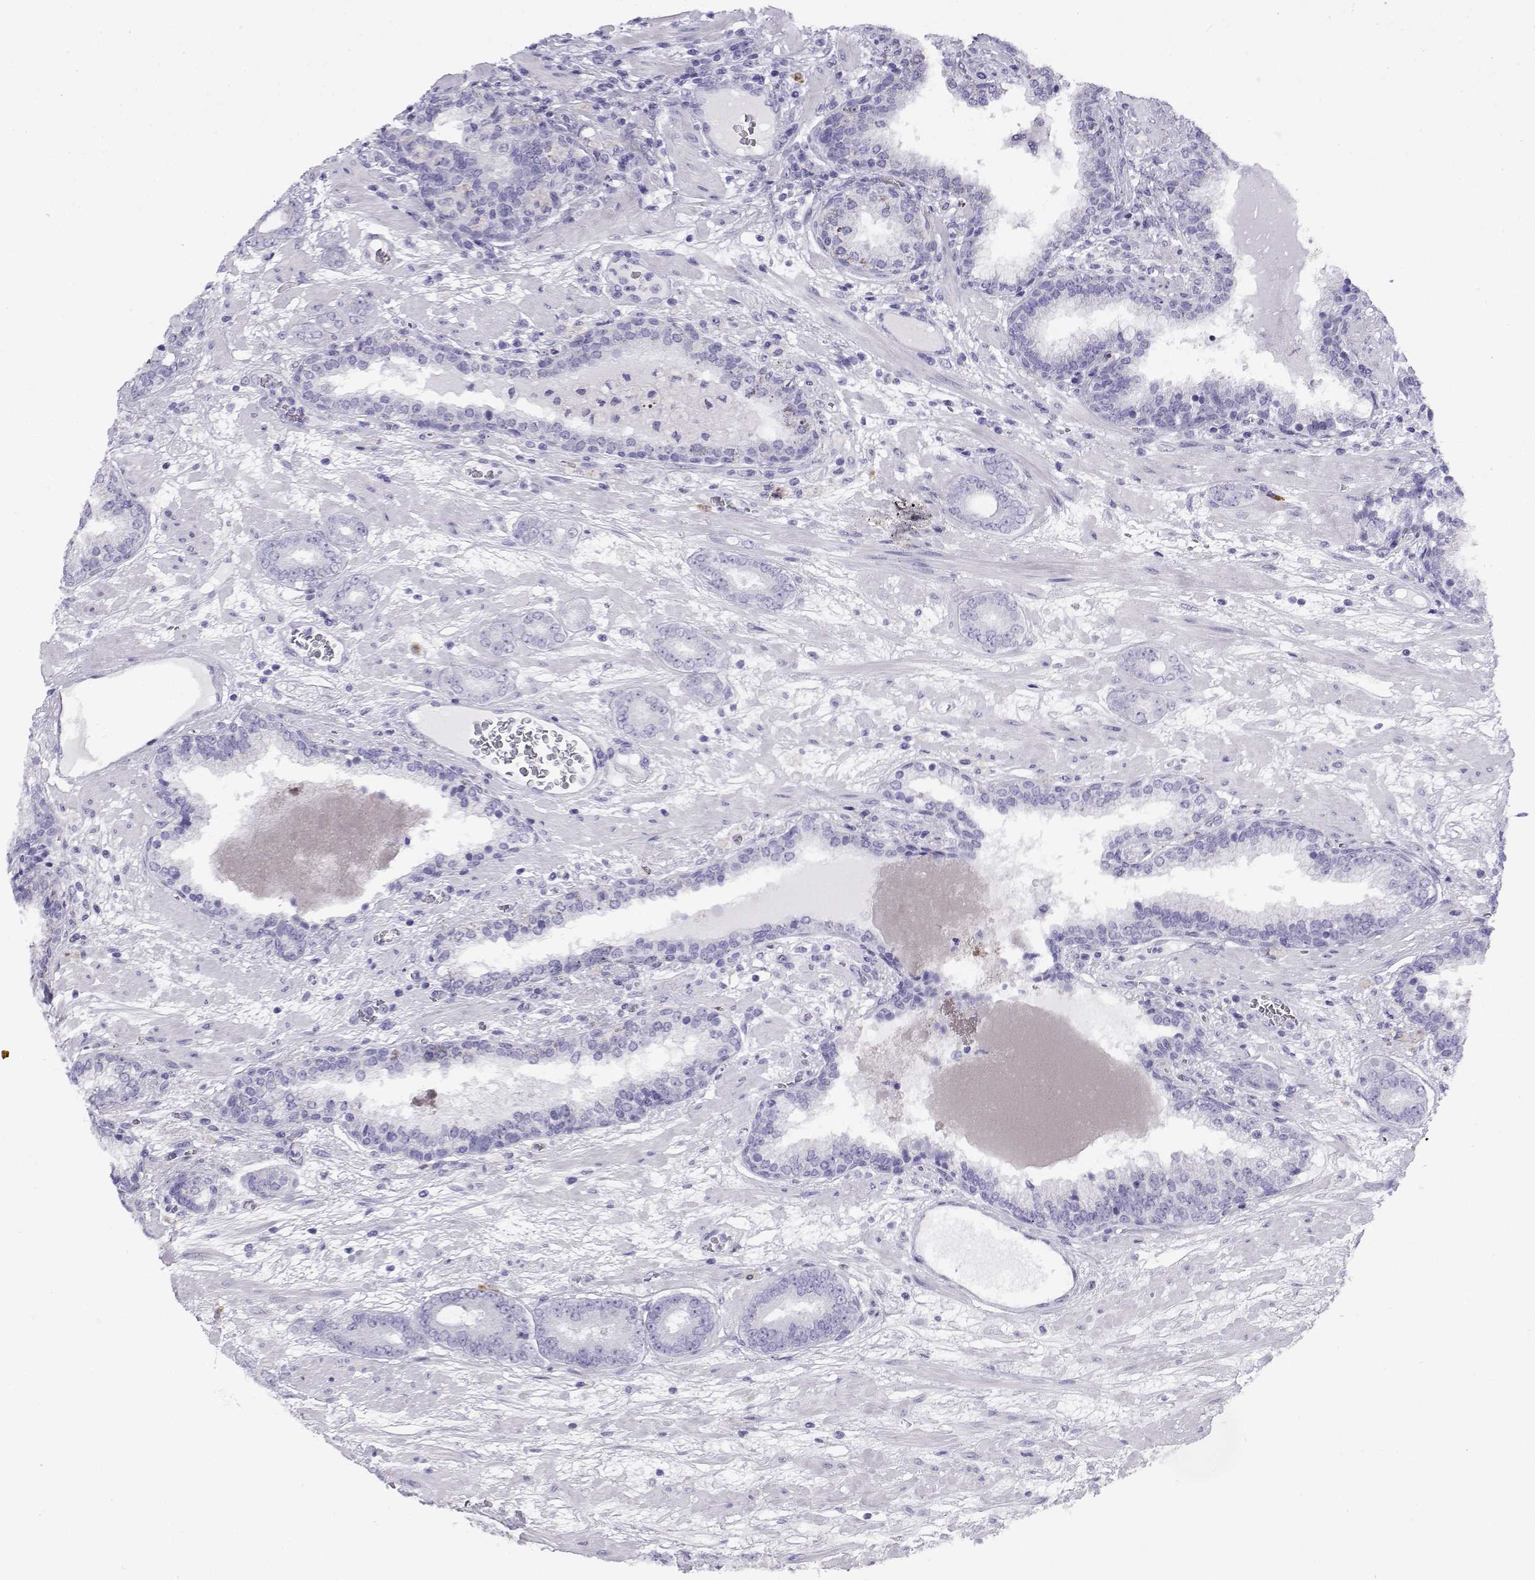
{"staining": {"intensity": "negative", "quantity": "none", "location": "none"}, "tissue": "prostate cancer", "cell_type": "Tumor cells", "image_type": "cancer", "snomed": [{"axis": "morphology", "description": "Adenocarcinoma, Low grade"}, {"axis": "topography", "description": "Prostate"}], "caption": "A photomicrograph of human adenocarcinoma (low-grade) (prostate) is negative for staining in tumor cells. The staining is performed using DAB brown chromogen with nuclei counter-stained in using hematoxylin.", "gene": "CABS1", "patient": {"sex": "male", "age": 60}}